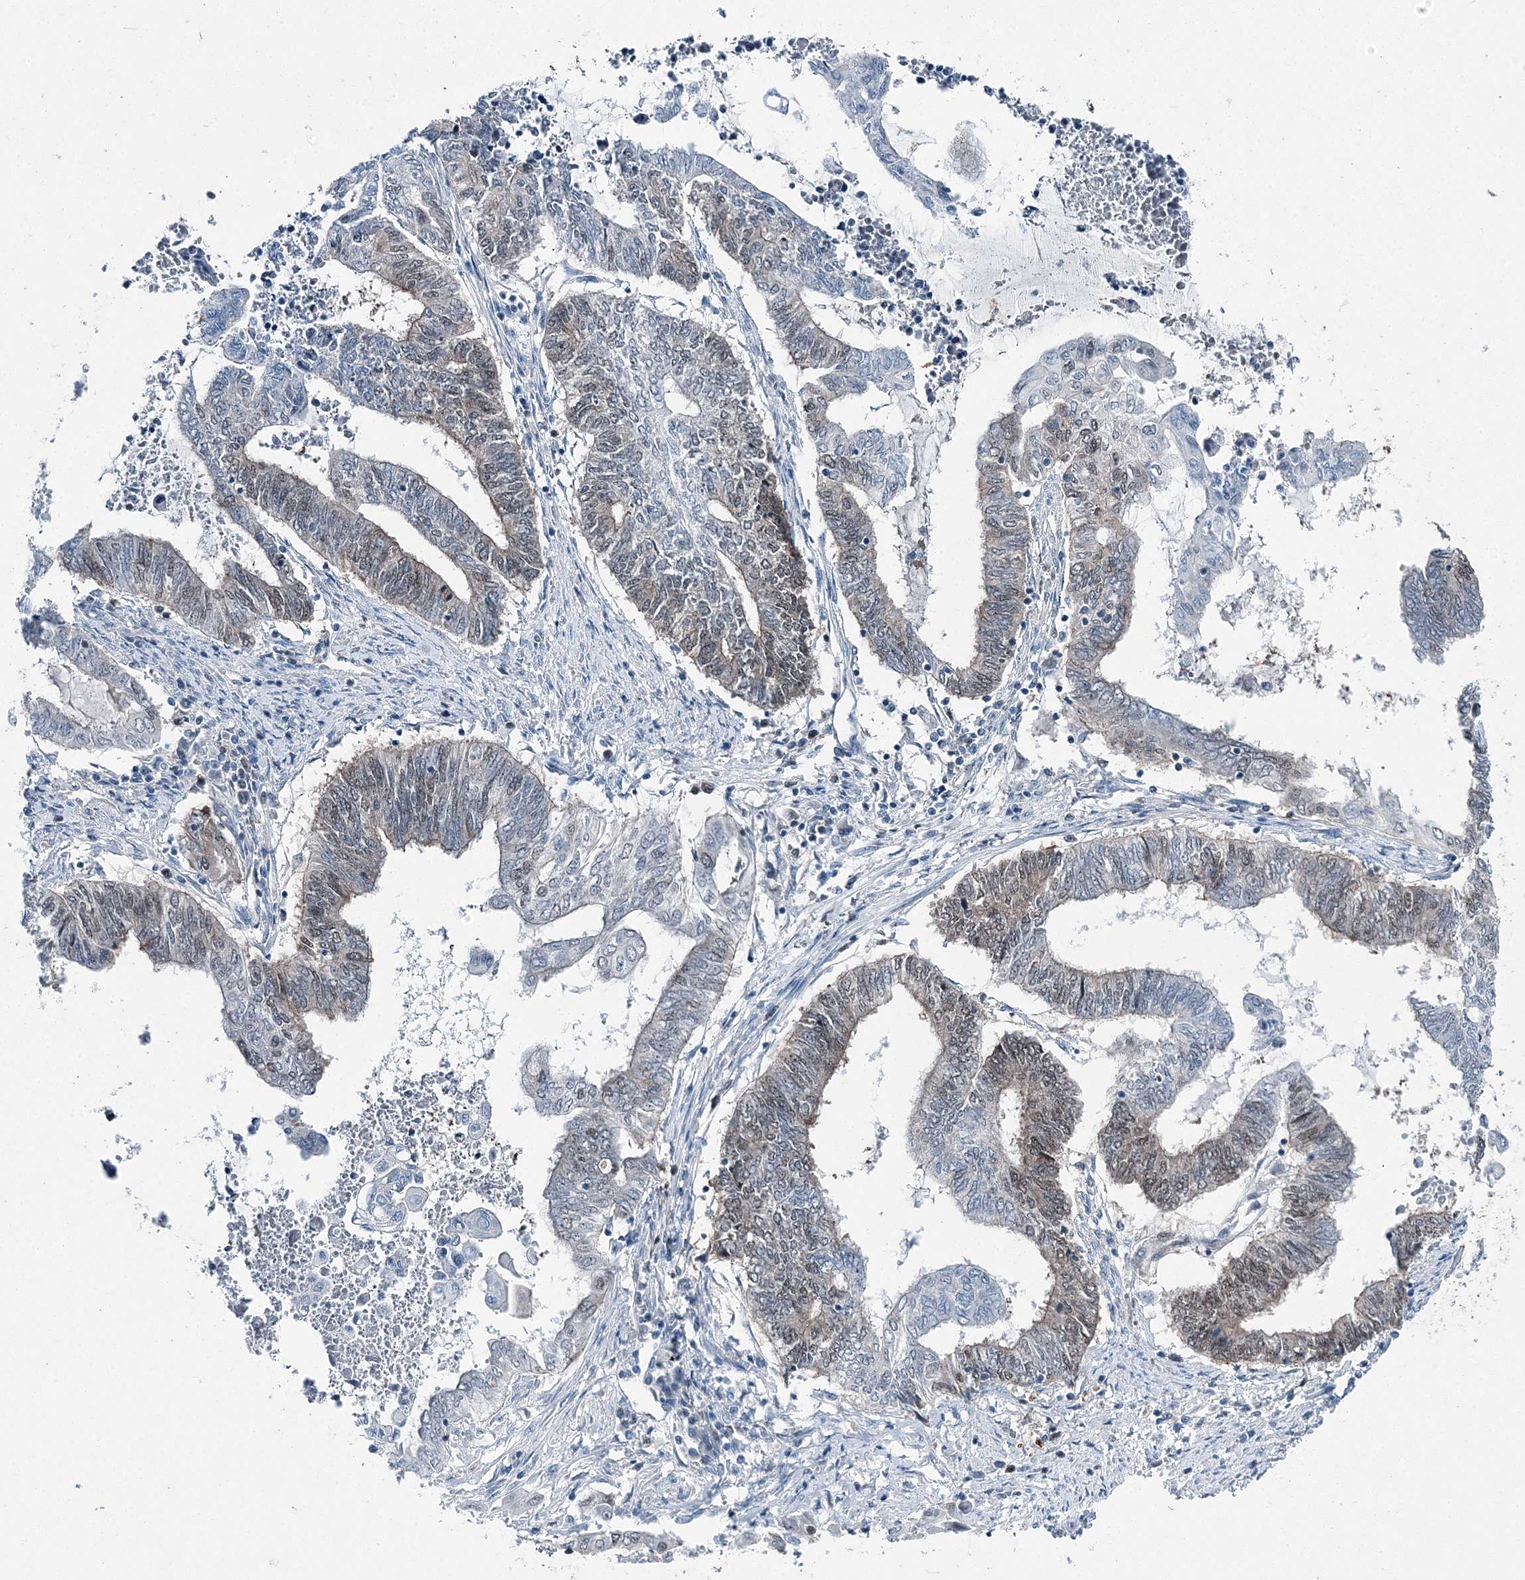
{"staining": {"intensity": "weak", "quantity": "25%-75%", "location": "nuclear"}, "tissue": "endometrial cancer", "cell_type": "Tumor cells", "image_type": "cancer", "snomed": [{"axis": "morphology", "description": "Adenocarcinoma, NOS"}, {"axis": "topography", "description": "Uterus"}, {"axis": "topography", "description": "Endometrium"}], "caption": "A photomicrograph of human endometrial adenocarcinoma stained for a protein shows weak nuclear brown staining in tumor cells.", "gene": "HAT1", "patient": {"sex": "female", "age": 70}}